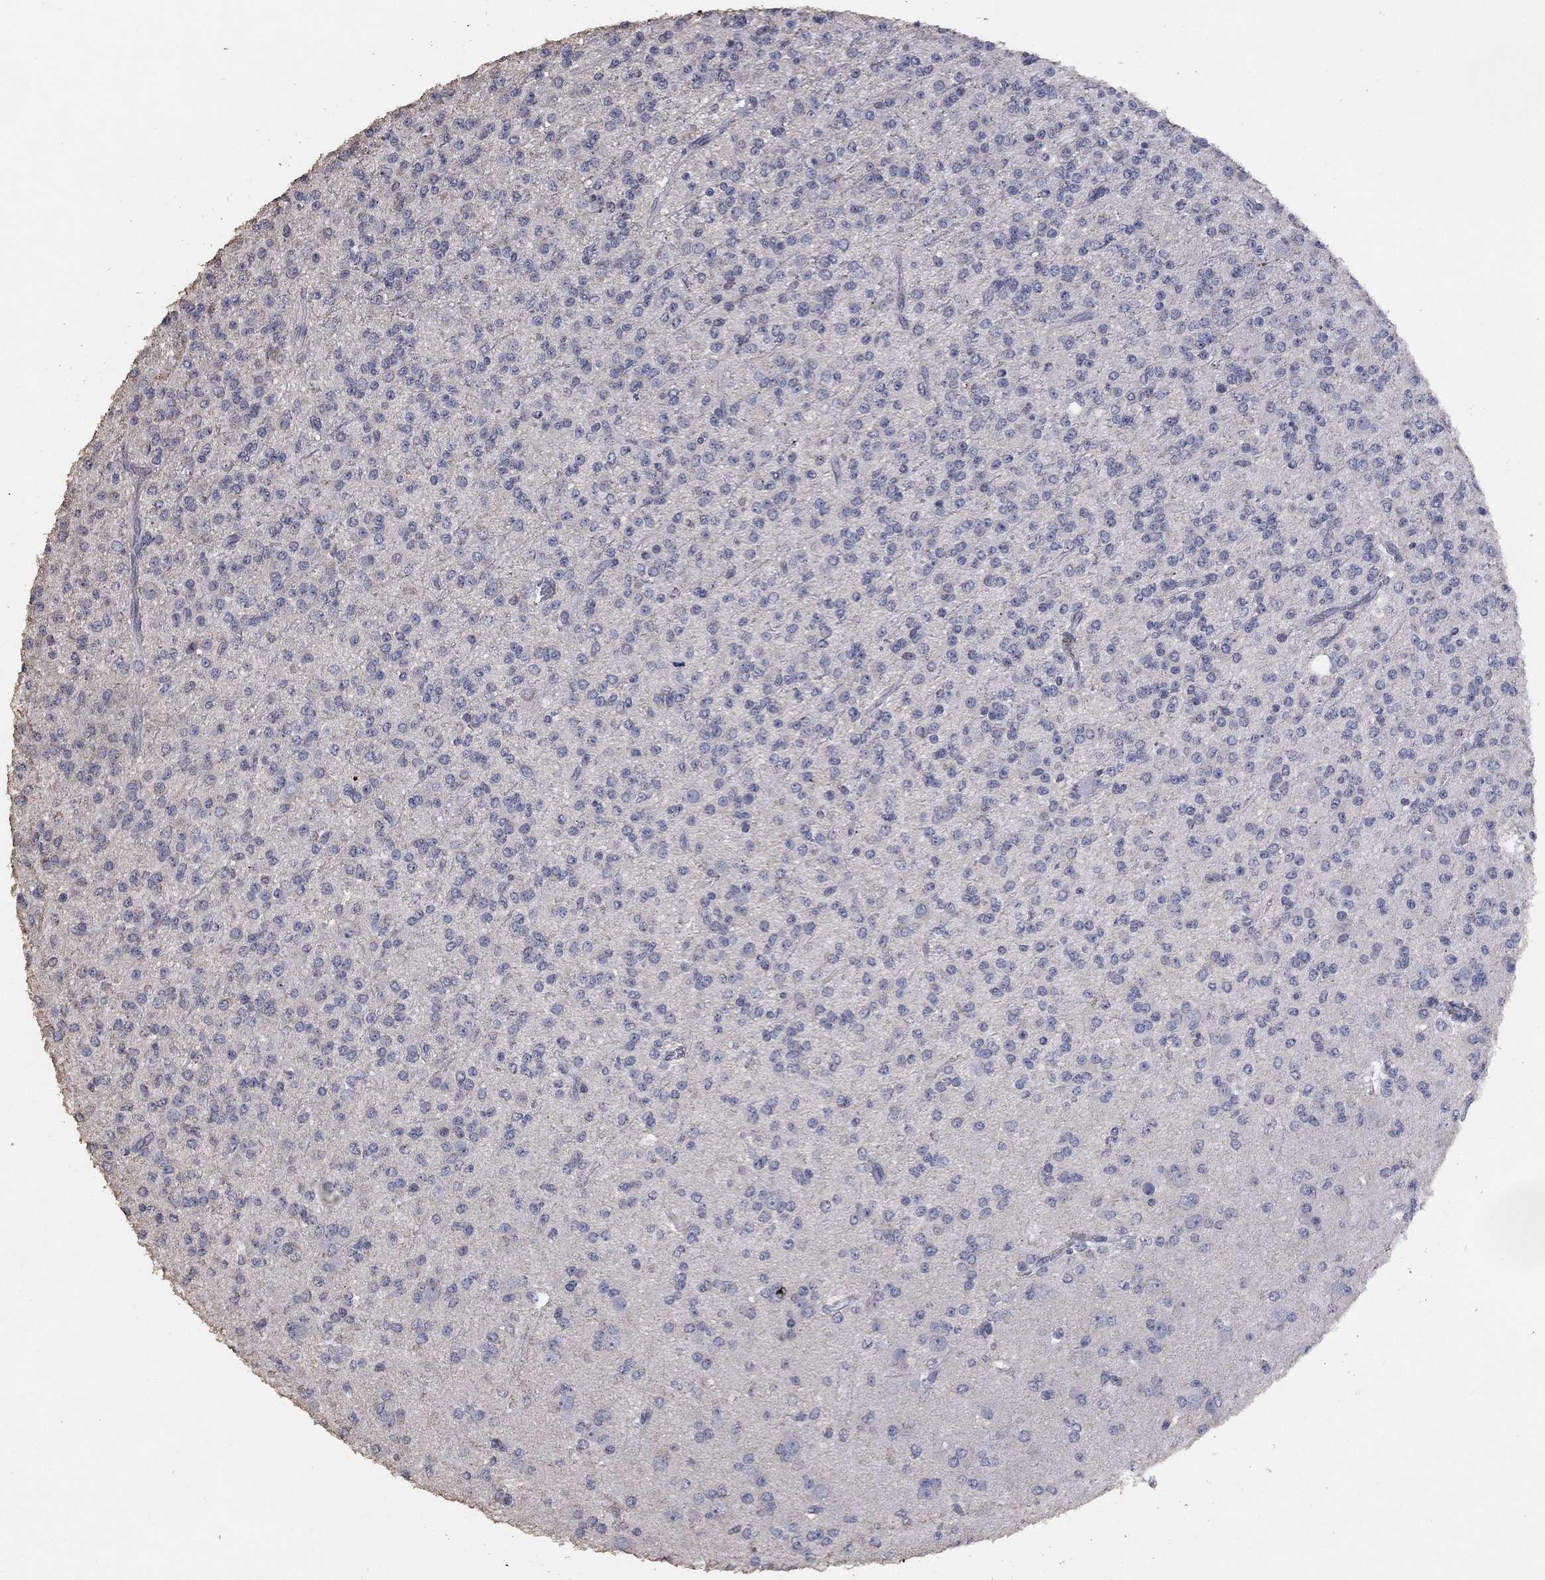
{"staining": {"intensity": "negative", "quantity": "none", "location": "none"}, "tissue": "glioma", "cell_type": "Tumor cells", "image_type": "cancer", "snomed": [{"axis": "morphology", "description": "Glioma, malignant, Low grade"}, {"axis": "topography", "description": "Brain"}], "caption": "Low-grade glioma (malignant) was stained to show a protein in brown. There is no significant staining in tumor cells. (Stains: DAB (3,3'-diaminobenzidine) immunohistochemistry with hematoxylin counter stain, Microscopy: brightfield microscopy at high magnification).", "gene": "ADPRHL1", "patient": {"sex": "male", "age": 27}}